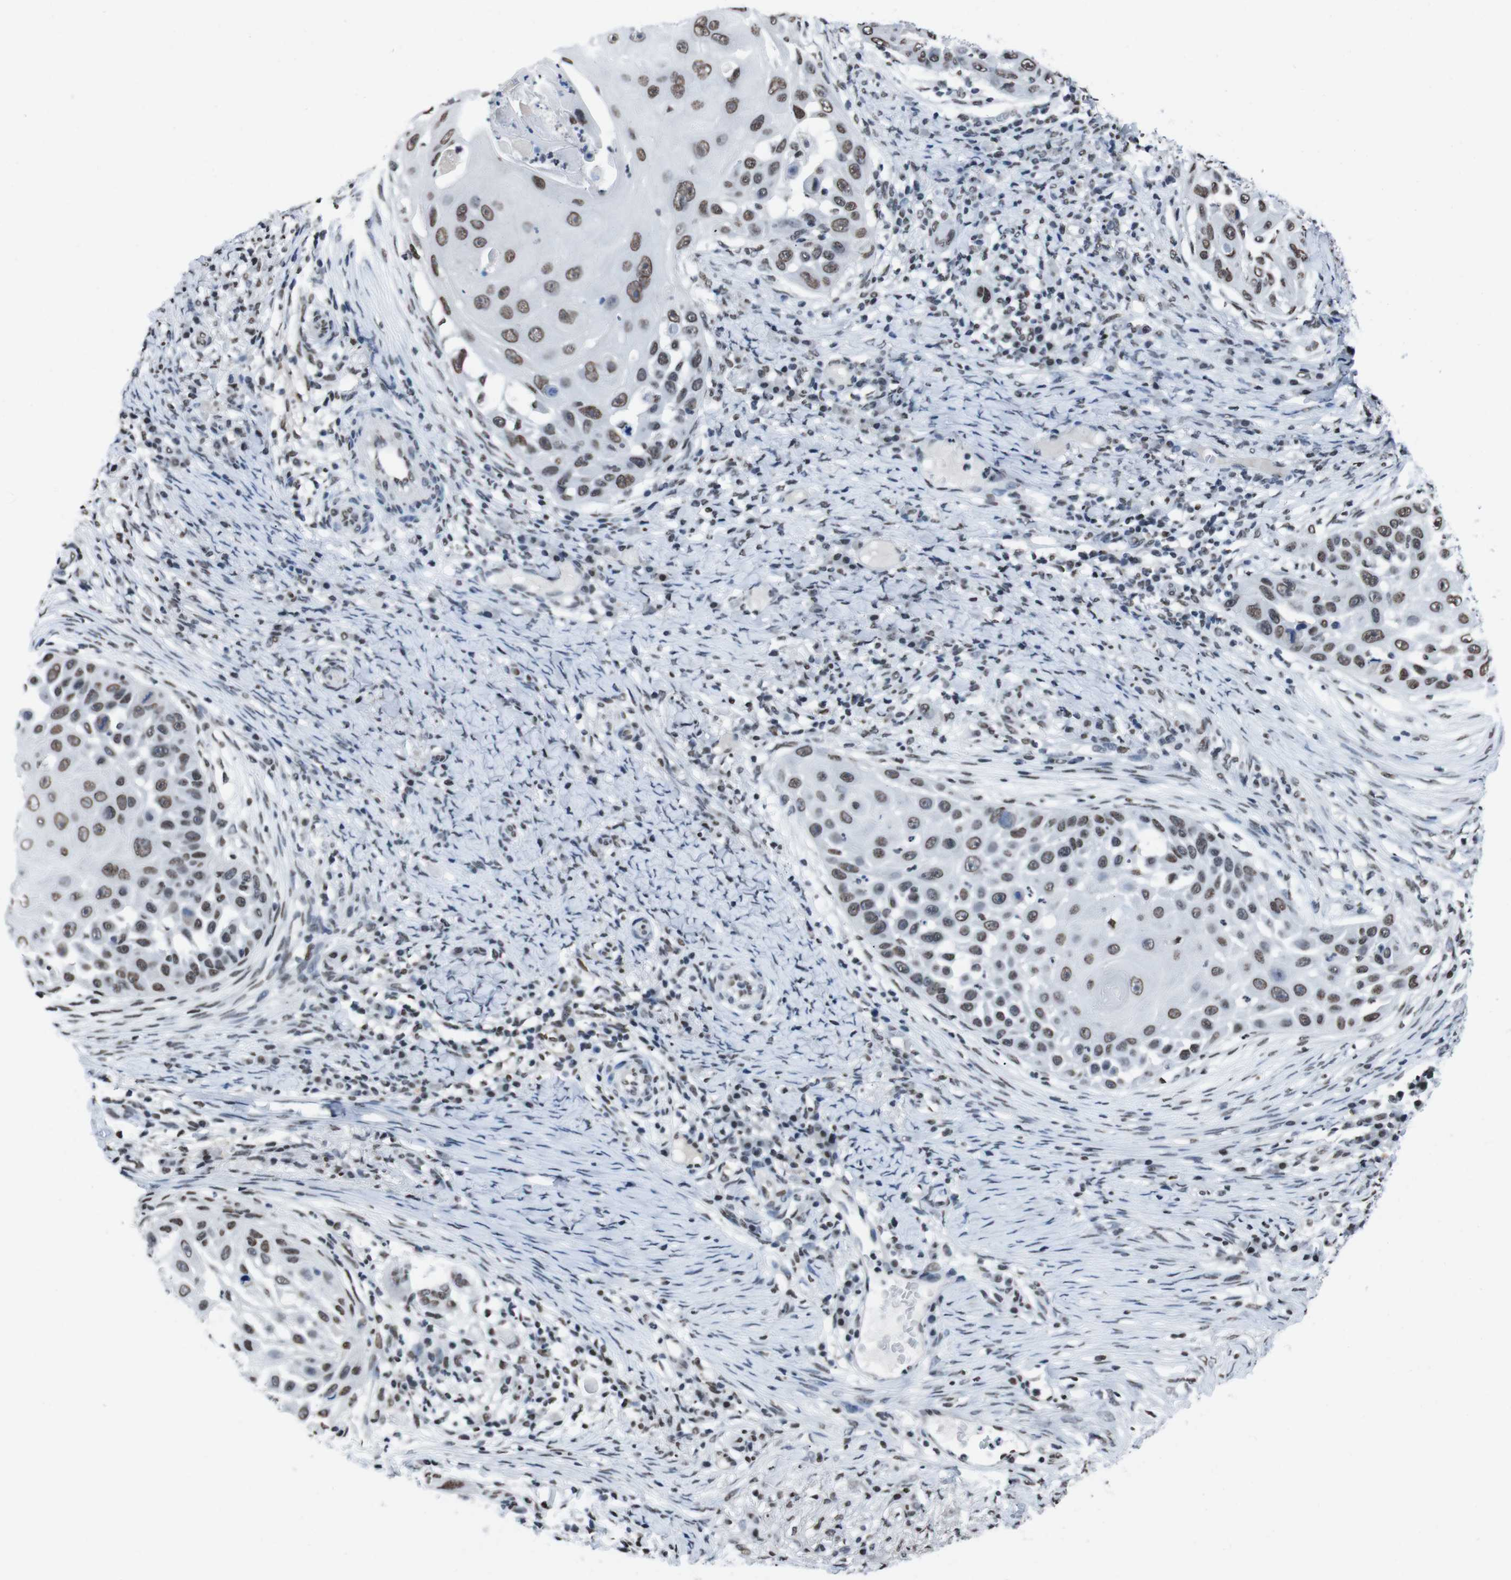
{"staining": {"intensity": "moderate", "quantity": ">75%", "location": "nuclear"}, "tissue": "skin cancer", "cell_type": "Tumor cells", "image_type": "cancer", "snomed": [{"axis": "morphology", "description": "Squamous cell carcinoma, NOS"}, {"axis": "topography", "description": "Skin"}], "caption": "Skin cancer stained for a protein demonstrates moderate nuclear positivity in tumor cells. Nuclei are stained in blue.", "gene": "PIP4P2", "patient": {"sex": "female", "age": 44}}